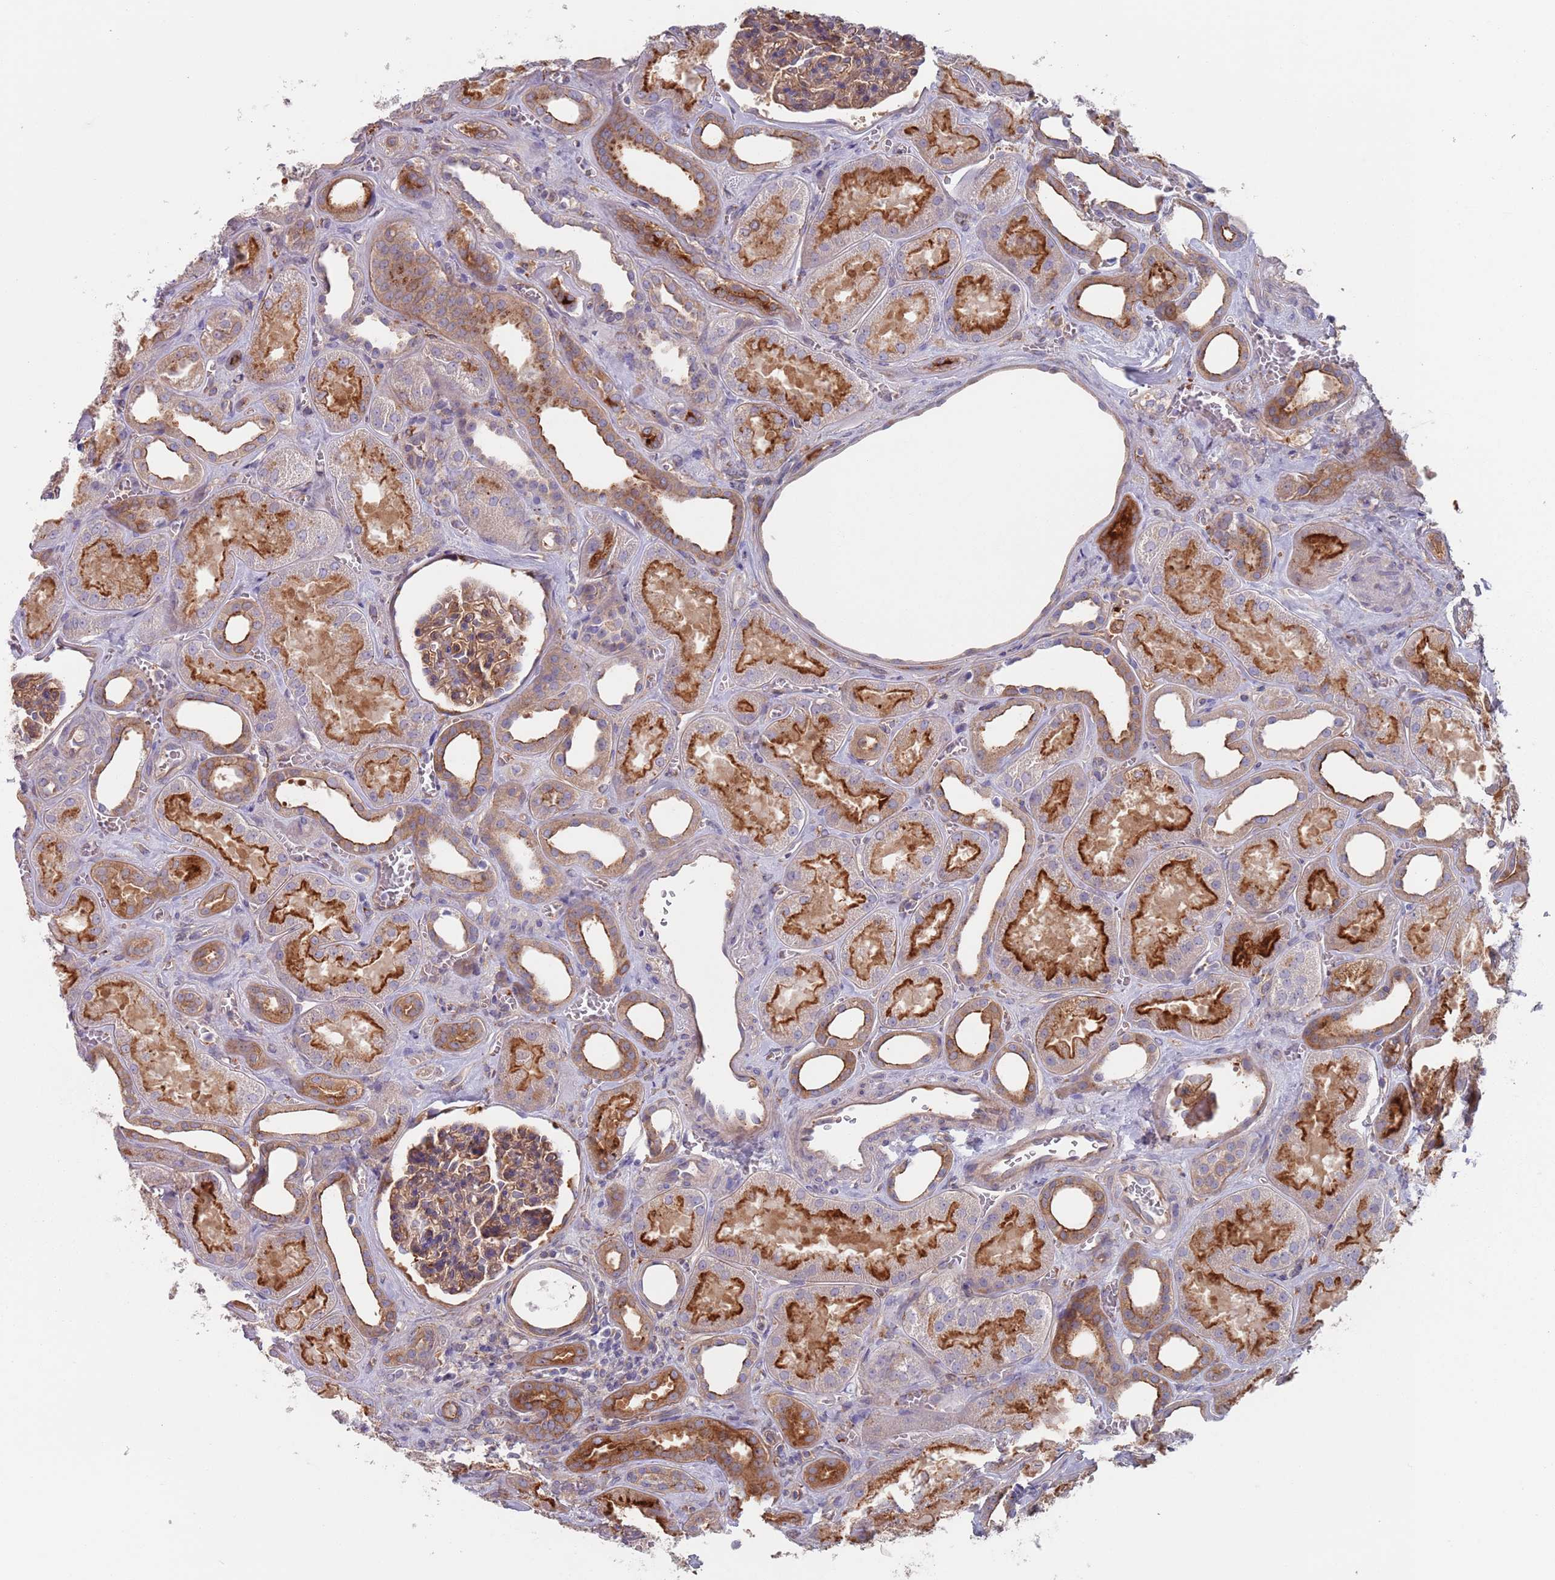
{"staining": {"intensity": "moderate", "quantity": ">75%", "location": "cytoplasmic/membranous"}, "tissue": "kidney", "cell_type": "Cells in glomeruli", "image_type": "normal", "snomed": [{"axis": "morphology", "description": "Normal tissue, NOS"}, {"axis": "morphology", "description": "Adenocarcinoma, NOS"}, {"axis": "topography", "description": "Kidney"}], "caption": "Immunohistochemistry photomicrograph of benign human kidney stained for a protein (brown), which displays medium levels of moderate cytoplasmic/membranous positivity in approximately >75% of cells in glomeruli.", "gene": "APPL2", "patient": {"sex": "female", "age": 68}}